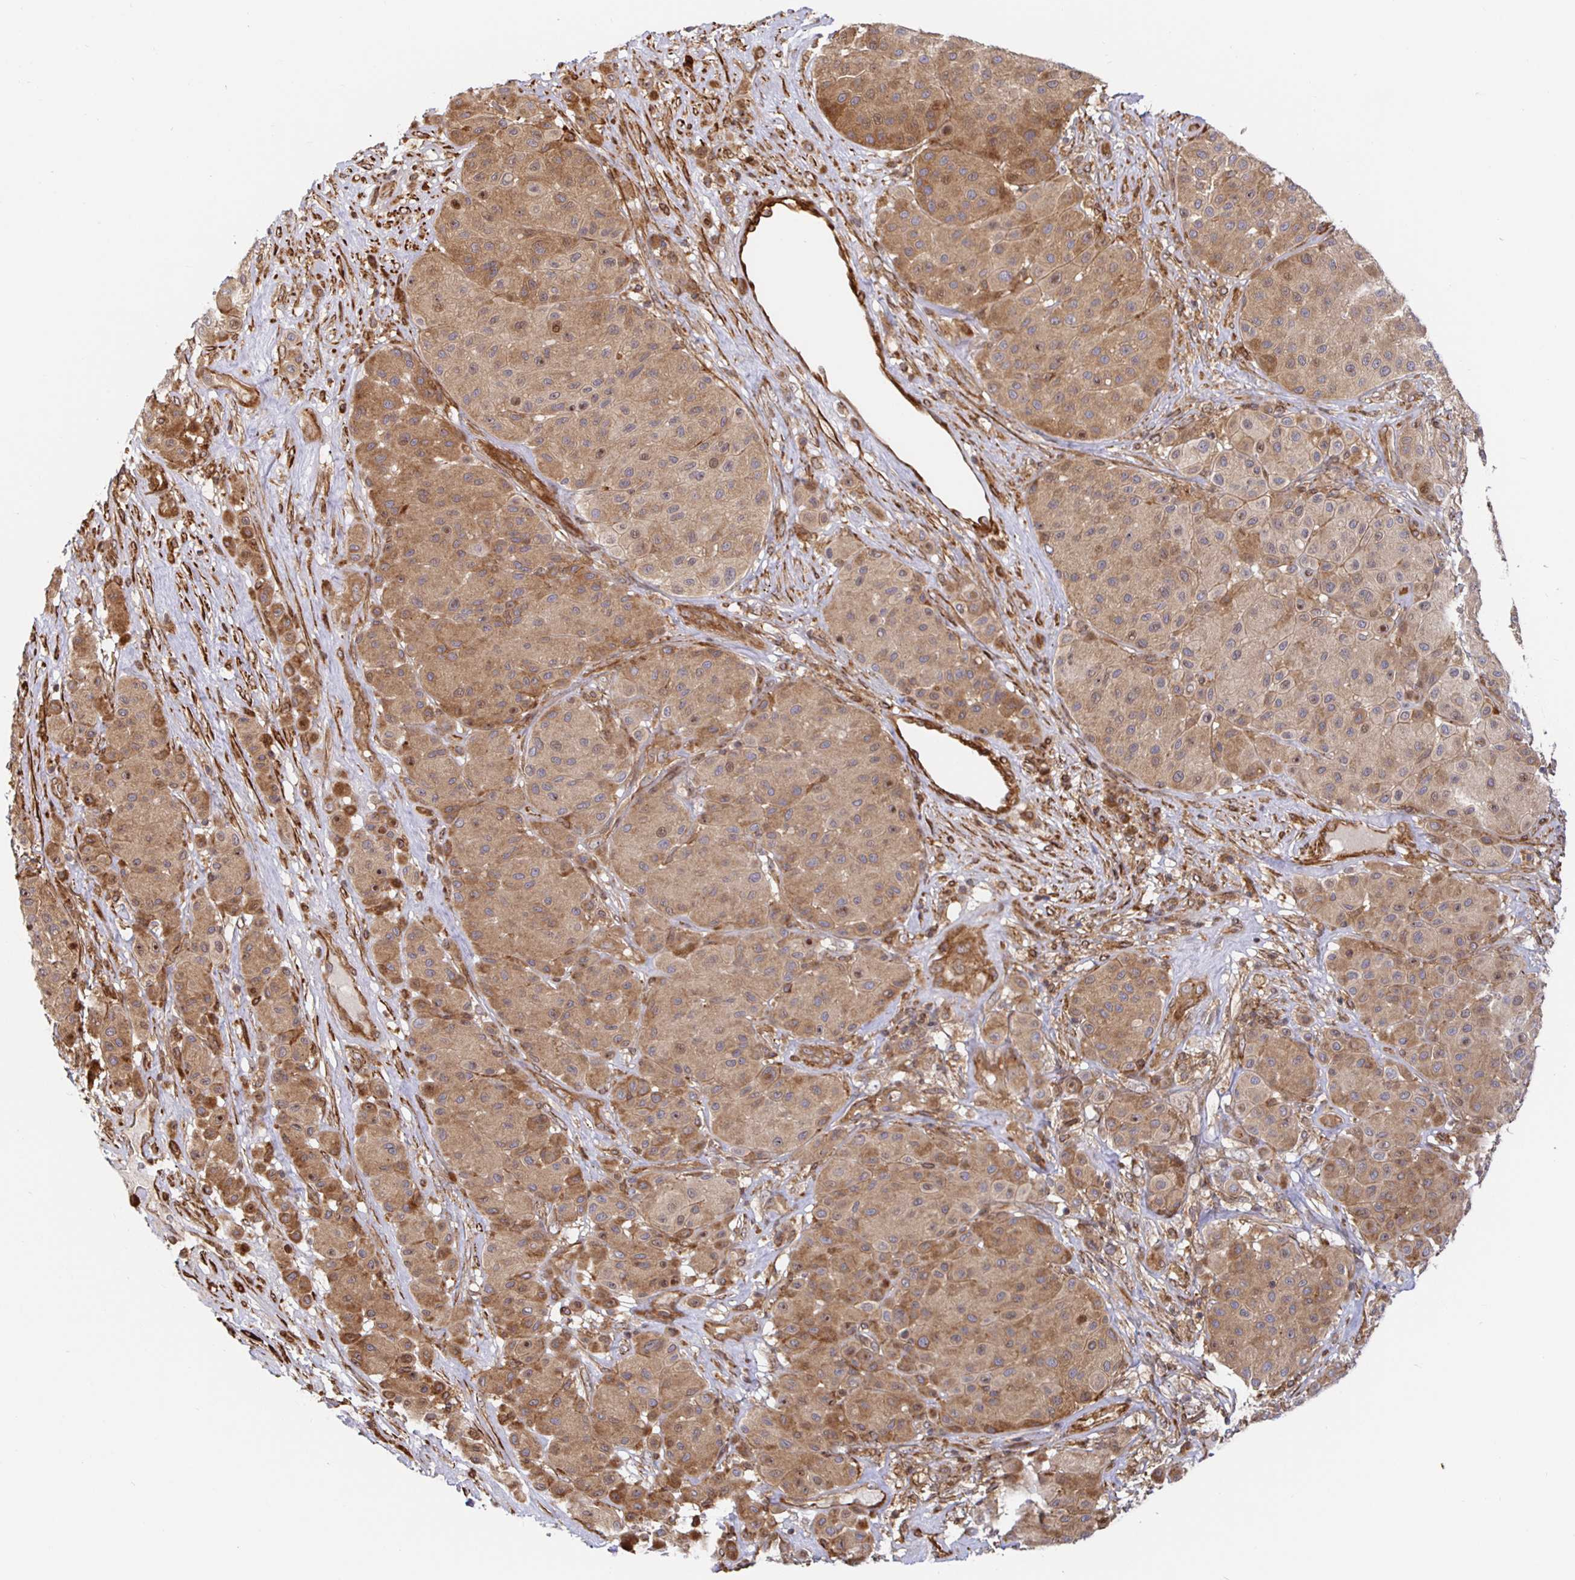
{"staining": {"intensity": "moderate", "quantity": ">75%", "location": "cytoplasmic/membranous,nuclear"}, "tissue": "melanoma", "cell_type": "Tumor cells", "image_type": "cancer", "snomed": [{"axis": "morphology", "description": "Malignant melanoma, Metastatic site"}, {"axis": "topography", "description": "Smooth muscle"}], "caption": "Human malignant melanoma (metastatic site) stained with a brown dye shows moderate cytoplasmic/membranous and nuclear positive expression in about >75% of tumor cells.", "gene": "STRAP", "patient": {"sex": "male", "age": 41}}